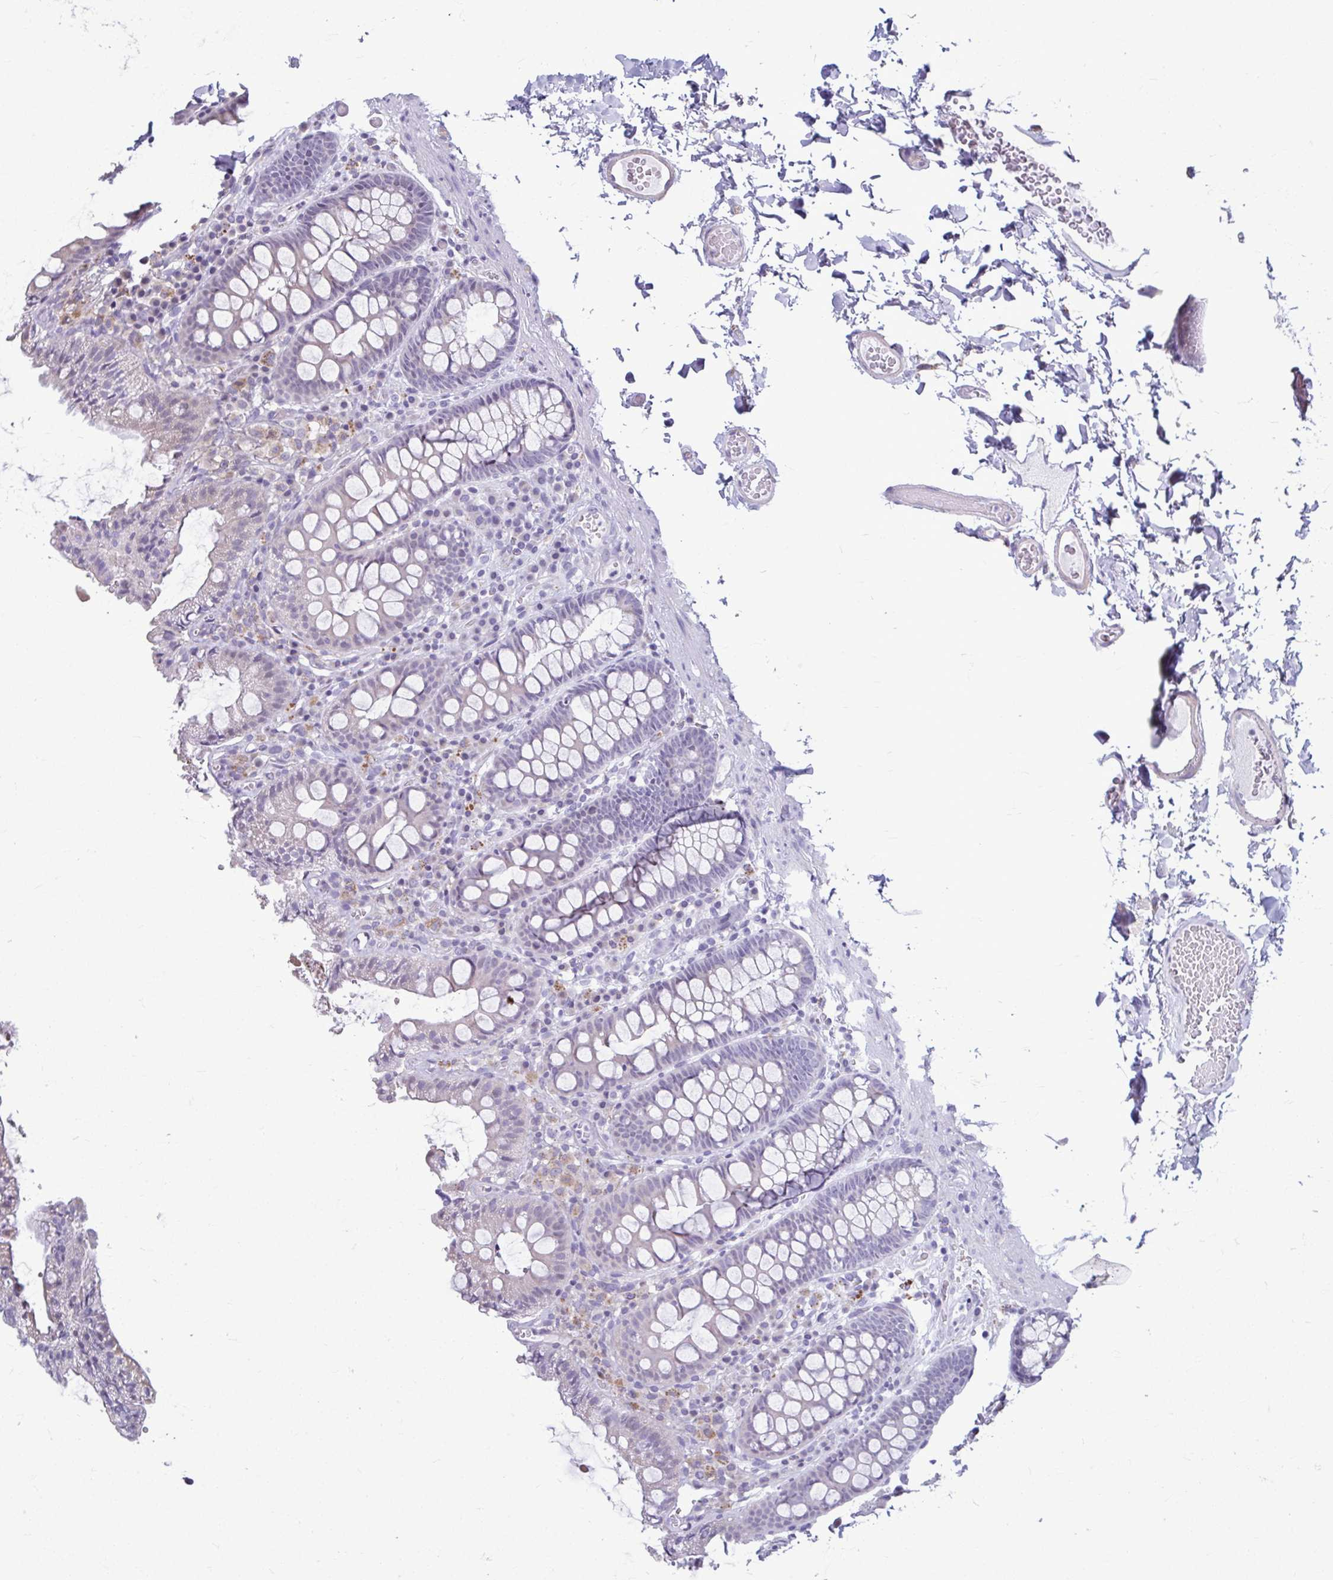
{"staining": {"intensity": "negative", "quantity": "none", "location": "none"}, "tissue": "colon", "cell_type": "Endothelial cells", "image_type": "normal", "snomed": [{"axis": "morphology", "description": "Normal tissue, NOS"}, {"axis": "topography", "description": "Colon"}, {"axis": "topography", "description": "Peripheral nerve tissue"}], "caption": "Protein analysis of benign colon displays no significant staining in endothelial cells. (Immunohistochemistry, brightfield microscopy, high magnification).", "gene": "SERPINI1", "patient": {"sex": "male", "age": 84}}